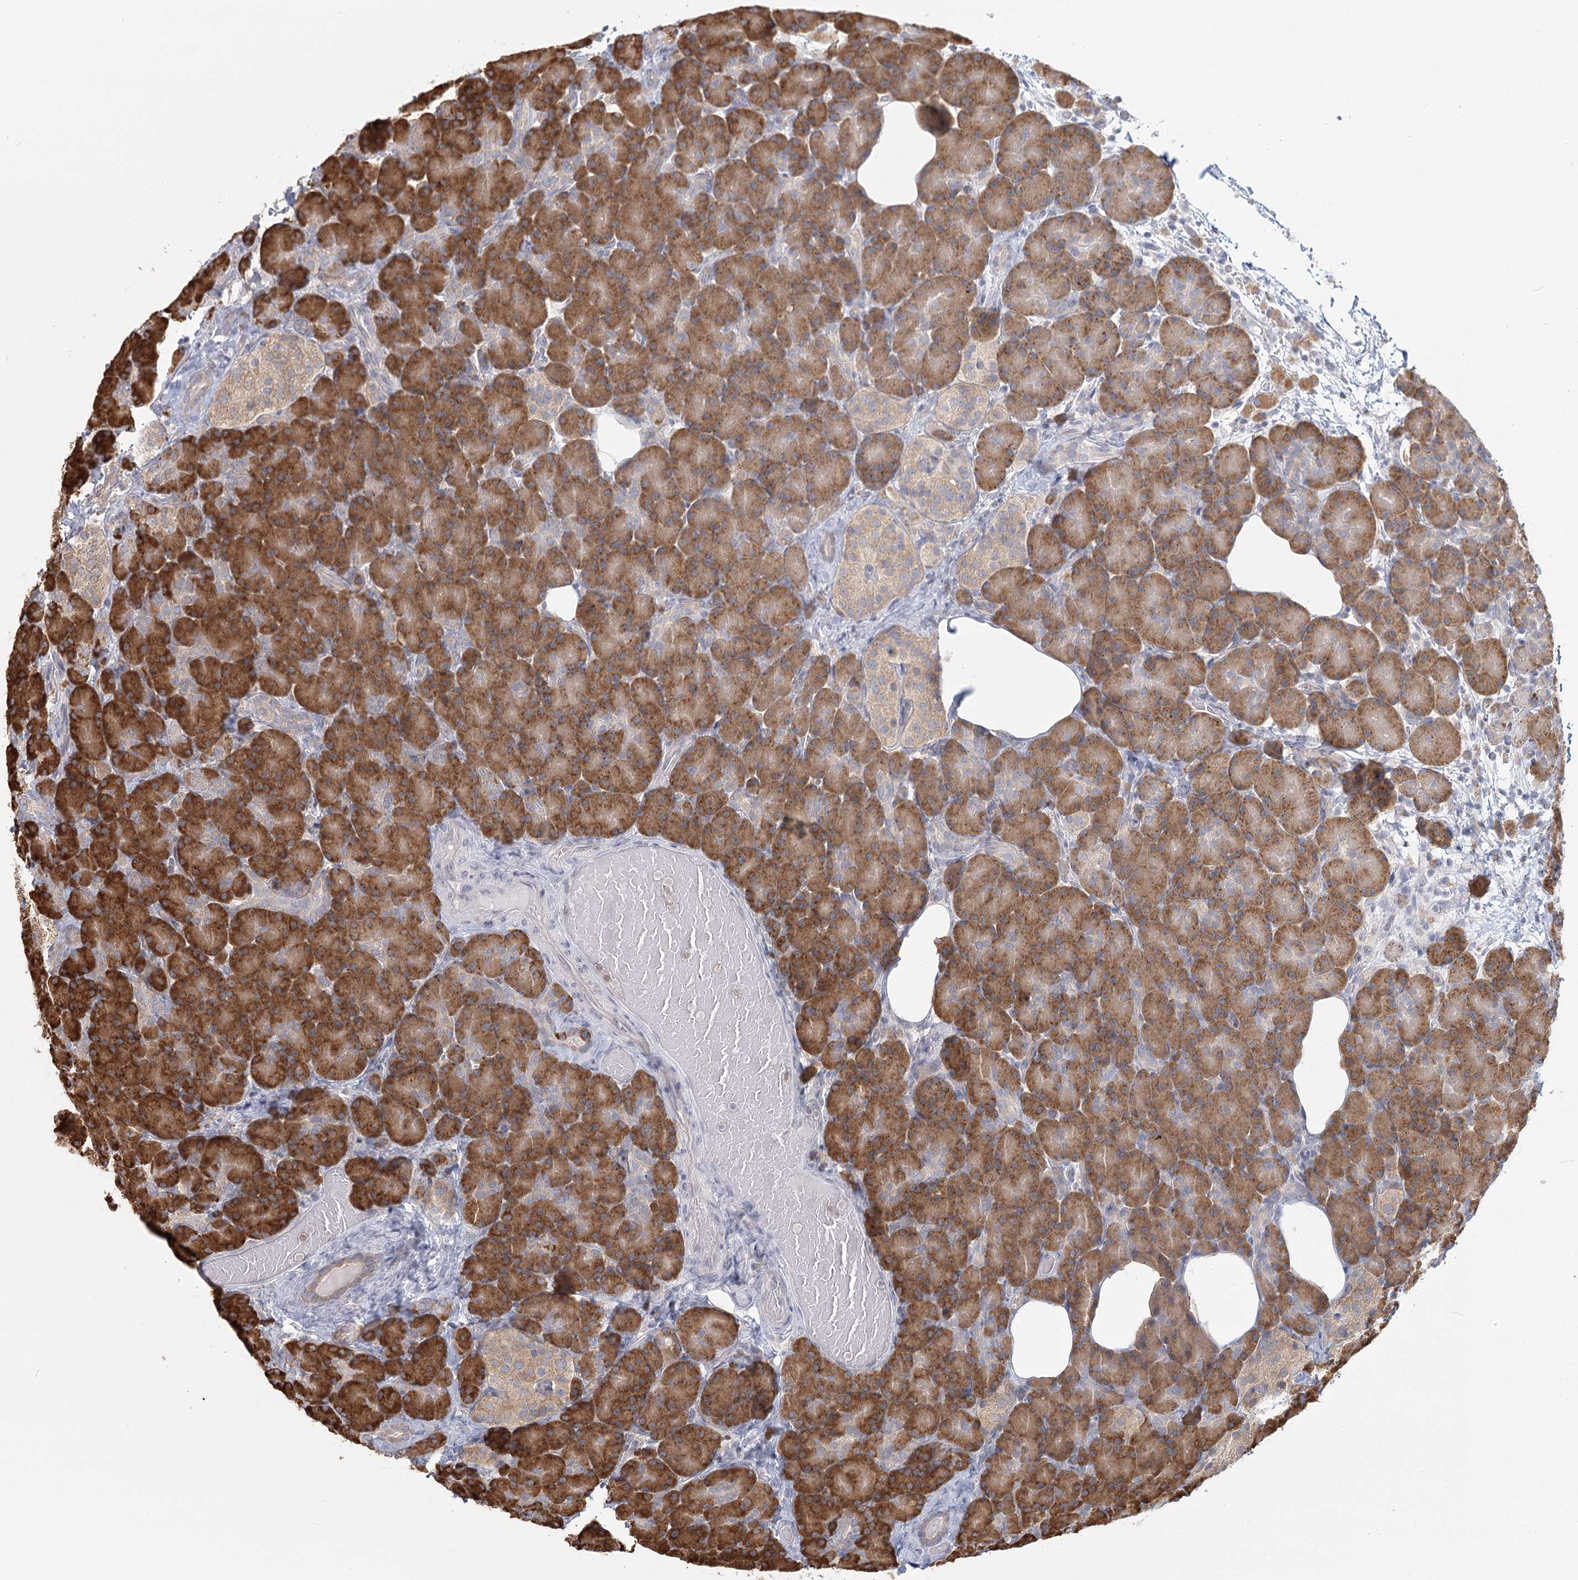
{"staining": {"intensity": "strong", "quantity": ">75%", "location": "cytoplasmic/membranous"}, "tissue": "pancreas", "cell_type": "Exocrine glandular cells", "image_type": "normal", "snomed": [{"axis": "morphology", "description": "Normal tissue, NOS"}, {"axis": "topography", "description": "Pancreas"}], "caption": "DAB immunohistochemical staining of unremarkable pancreas exhibits strong cytoplasmic/membranous protein positivity in approximately >75% of exocrine glandular cells.", "gene": "LACTB", "patient": {"sex": "female", "age": 43}}